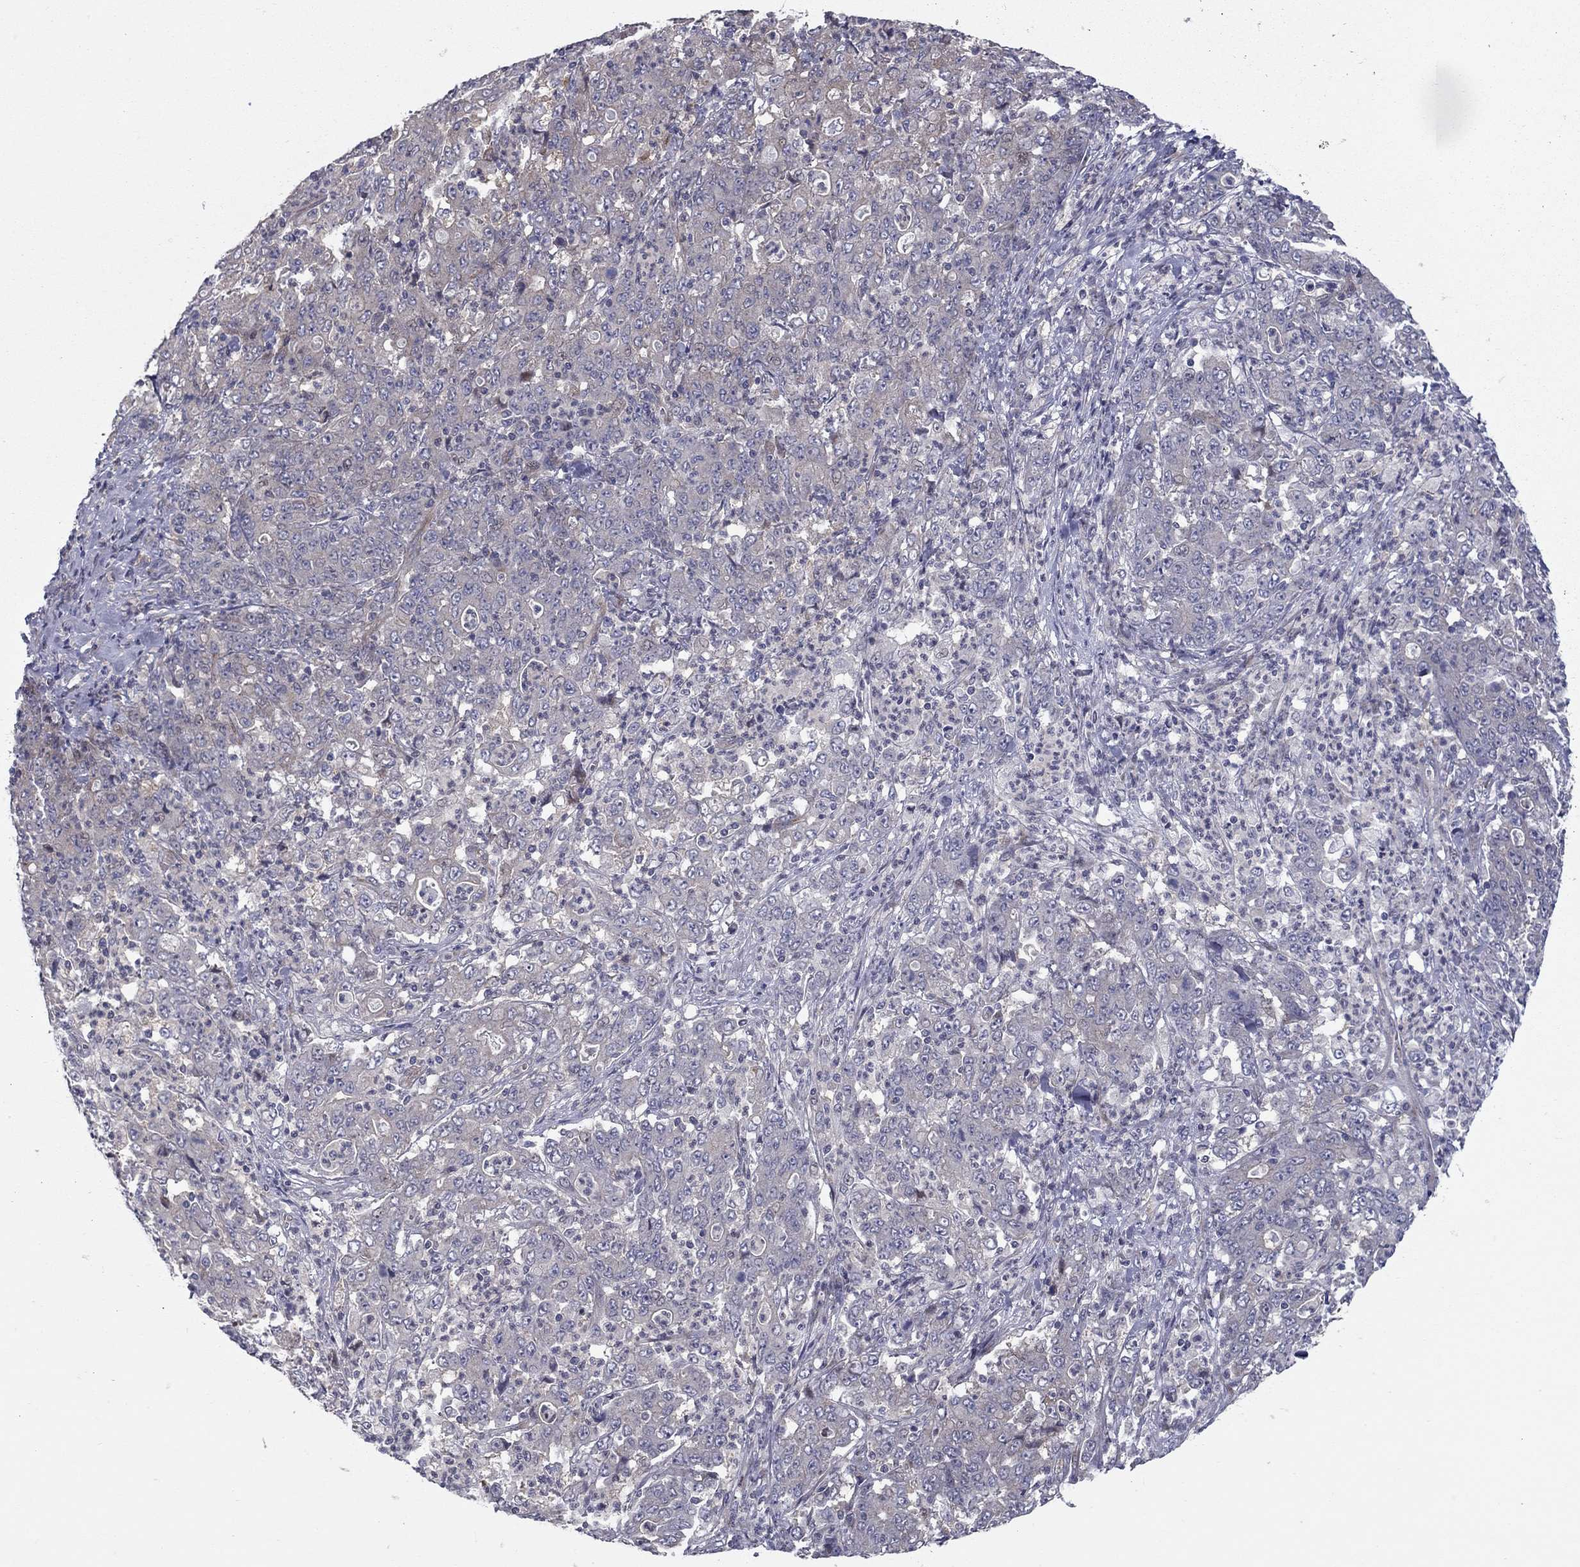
{"staining": {"intensity": "negative", "quantity": "none", "location": "none"}, "tissue": "stomach cancer", "cell_type": "Tumor cells", "image_type": "cancer", "snomed": [{"axis": "morphology", "description": "Adenocarcinoma, NOS"}, {"axis": "topography", "description": "Stomach, lower"}], "caption": "Immunohistochemistry image of neoplastic tissue: stomach cancer stained with DAB shows no significant protein positivity in tumor cells.", "gene": "DUSP7", "patient": {"sex": "female", "age": 71}}